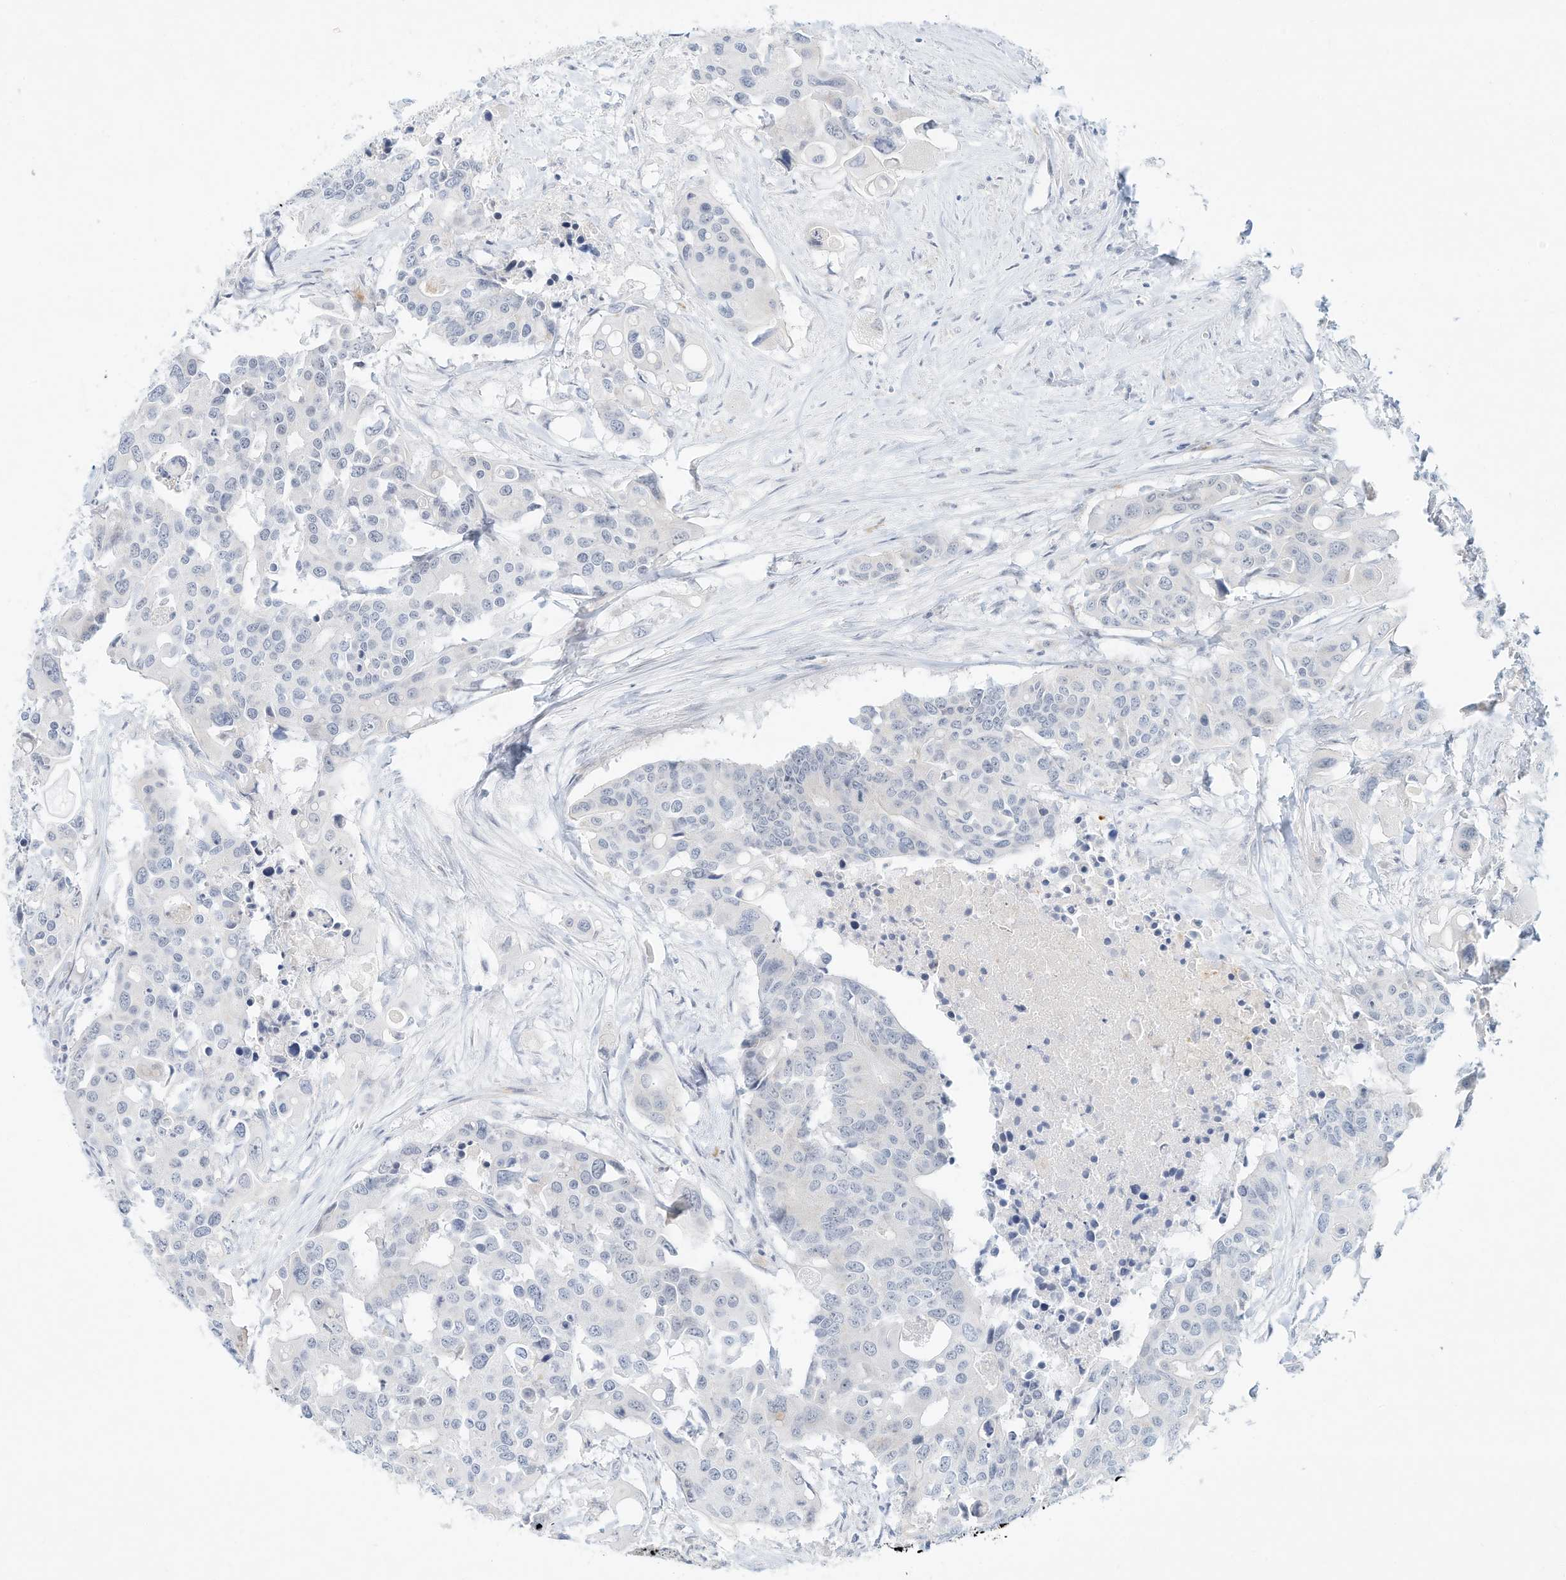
{"staining": {"intensity": "negative", "quantity": "none", "location": "none"}, "tissue": "colorectal cancer", "cell_type": "Tumor cells", "image_type": "cancer", "snomed": [{"axis": "morphology", "description": "Adenocarcinoma, NOS"}, {"axis": "topography", "description": "Colon"}], "caption": "This is an immunohistochemistry (IHC) image of human colorectal cancer. There is no expression in tumor cells.", "gene": "PAK6", "patient": {"sex": "male", "age": 77}}